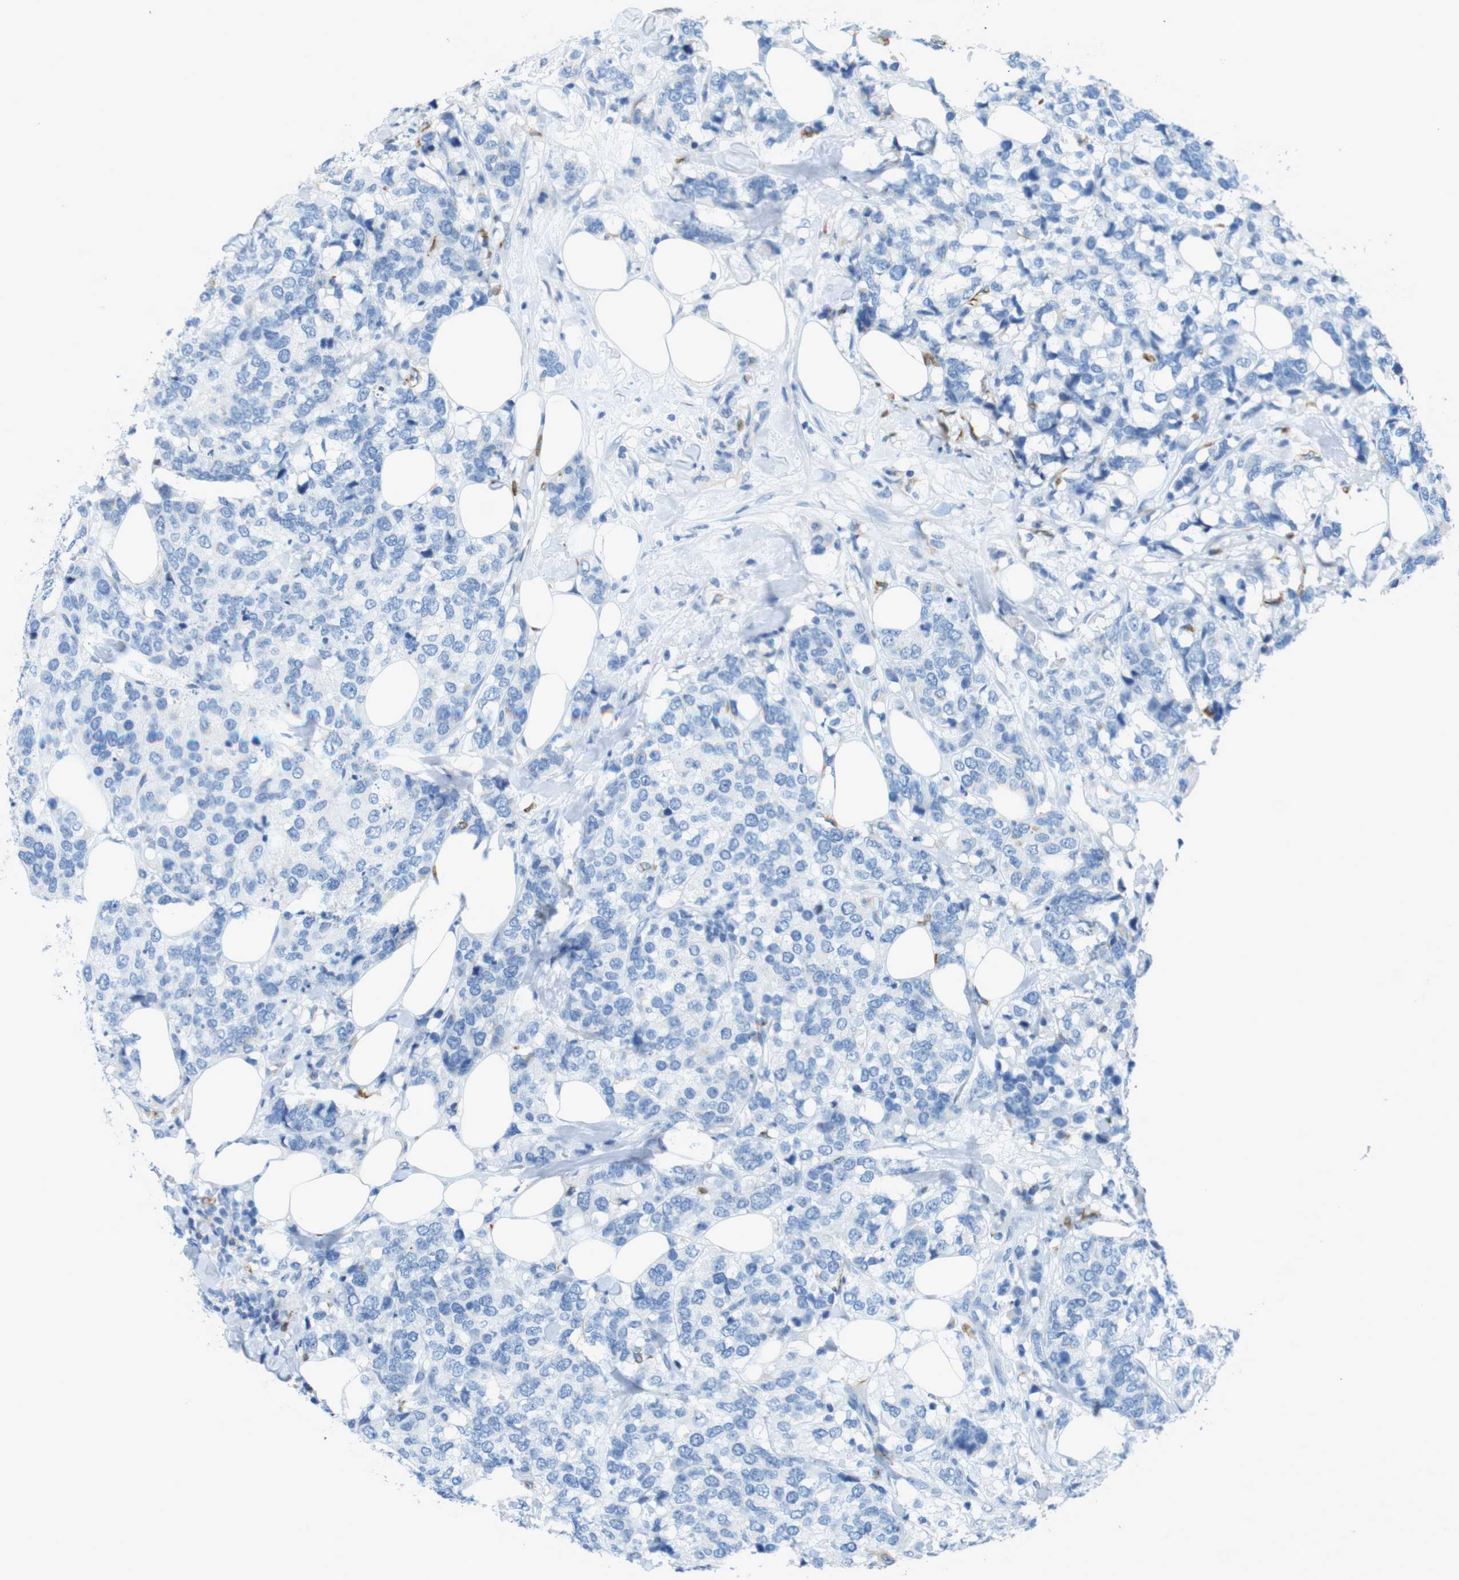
{"staining": {"intensity": "negative", "quantity": "none", "location": "none"}, "tissue": "breast cancer", "cell_type": "Tumor cells", "image_type": "cancer", "snomed": [{"axis": "morphology", "description": "Lobular carcinoma"}, {"axis": "topography", "description": "Breast"}], "caption": "DAB immunohistochemical staining of breast cancer exhibits no significant positivity in tumor cells.", "gene": "CD320", "patient": {"sex": "female", "age": 59}}